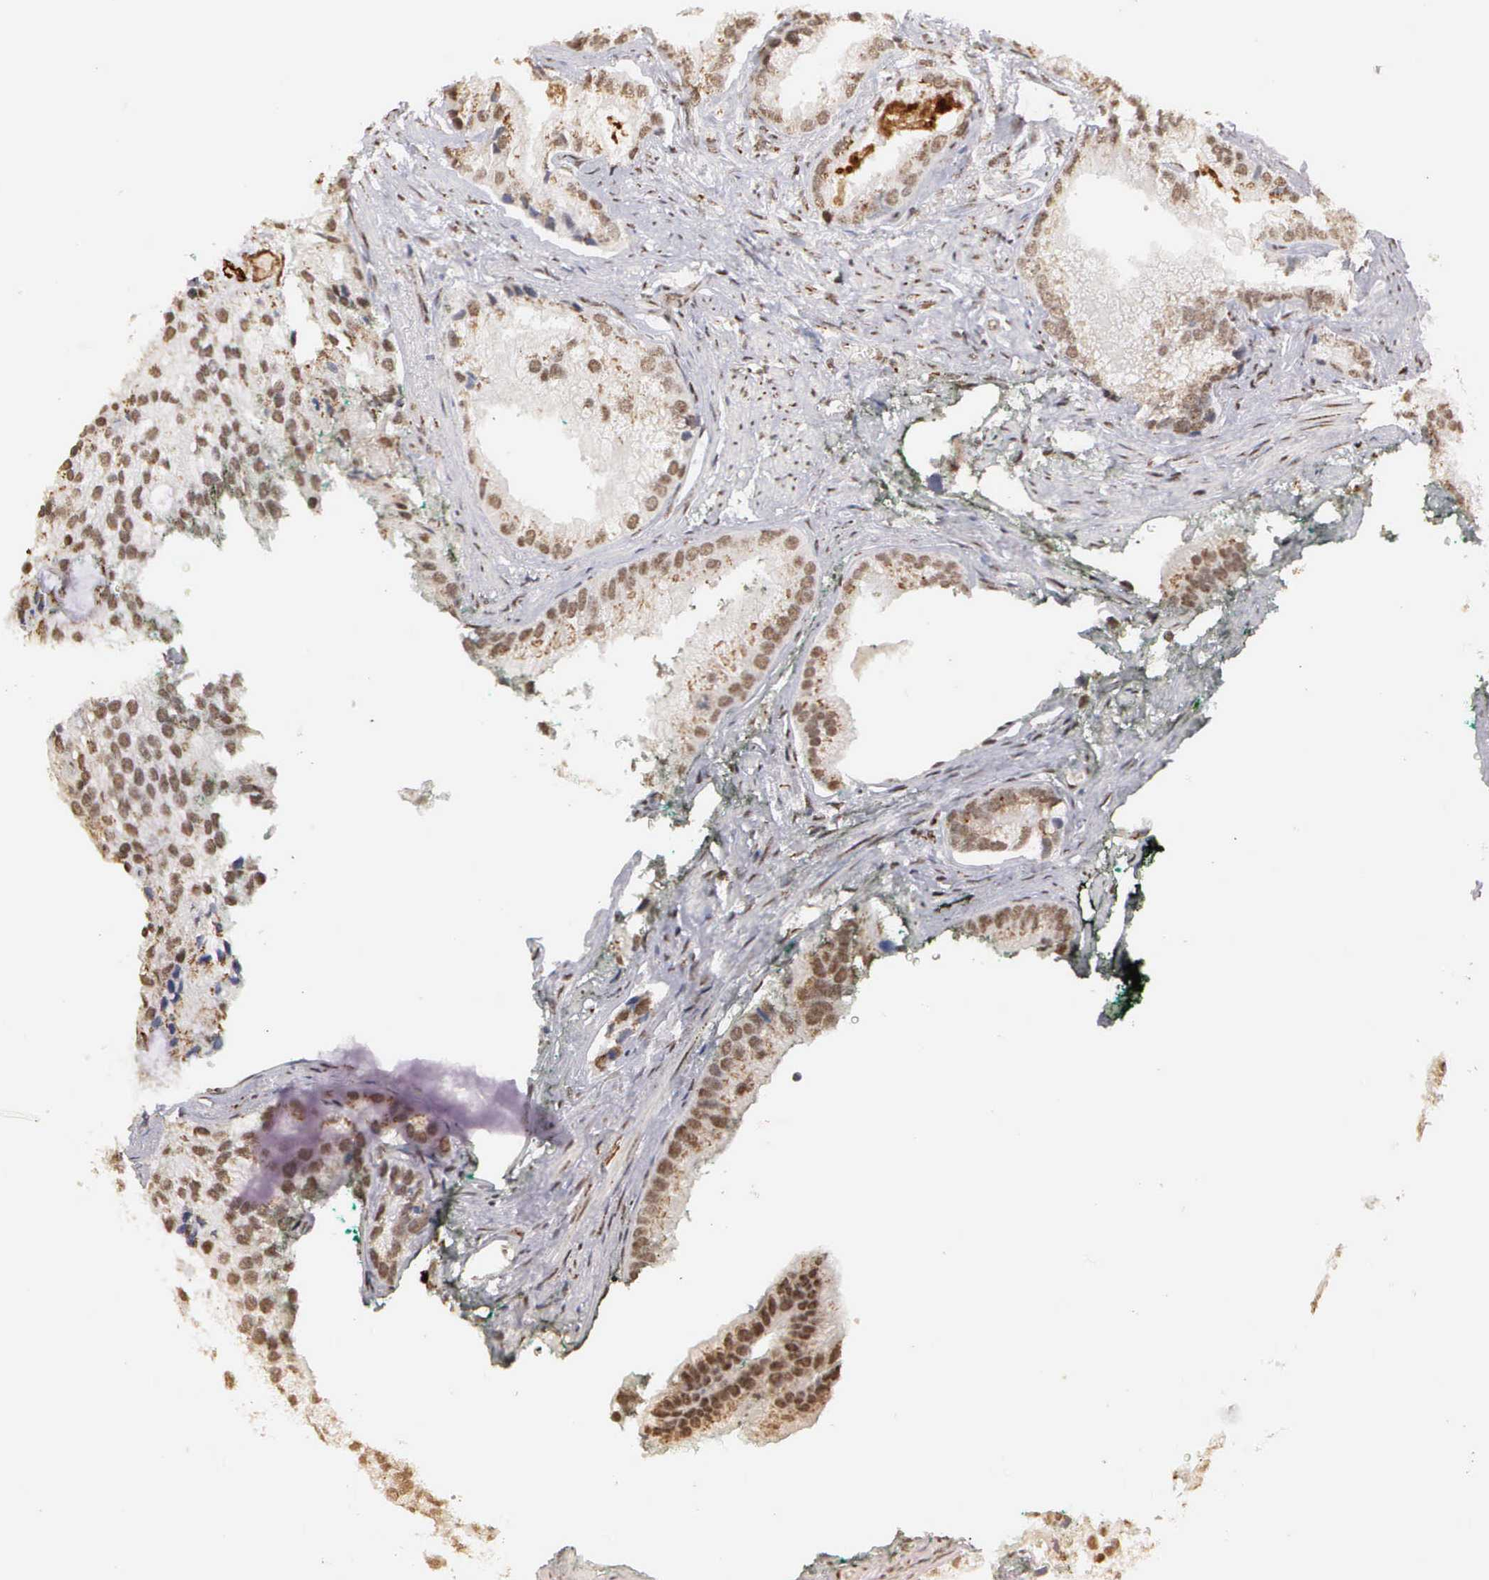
{"staining": {"intensity": "moderate", "quantity": ">75%", "location": "nuclear"}, "tissue": "prostate cancer", "cell_type": "Tumor cells", "image_type": "cancer", "snomed": [{"axis": "morphology", "description": "Adenocarcinoma, Low grade"}, {"axis": "topography", "description": "Prostate"}], "caption": "About >75% of tumor cells in human prostate cancer reveal moderate nuclear protein staining as visualized by brown immunohistochemical staining.", "gene": "GTF2A1", "patient": {"sex": "male", "age": 71}}